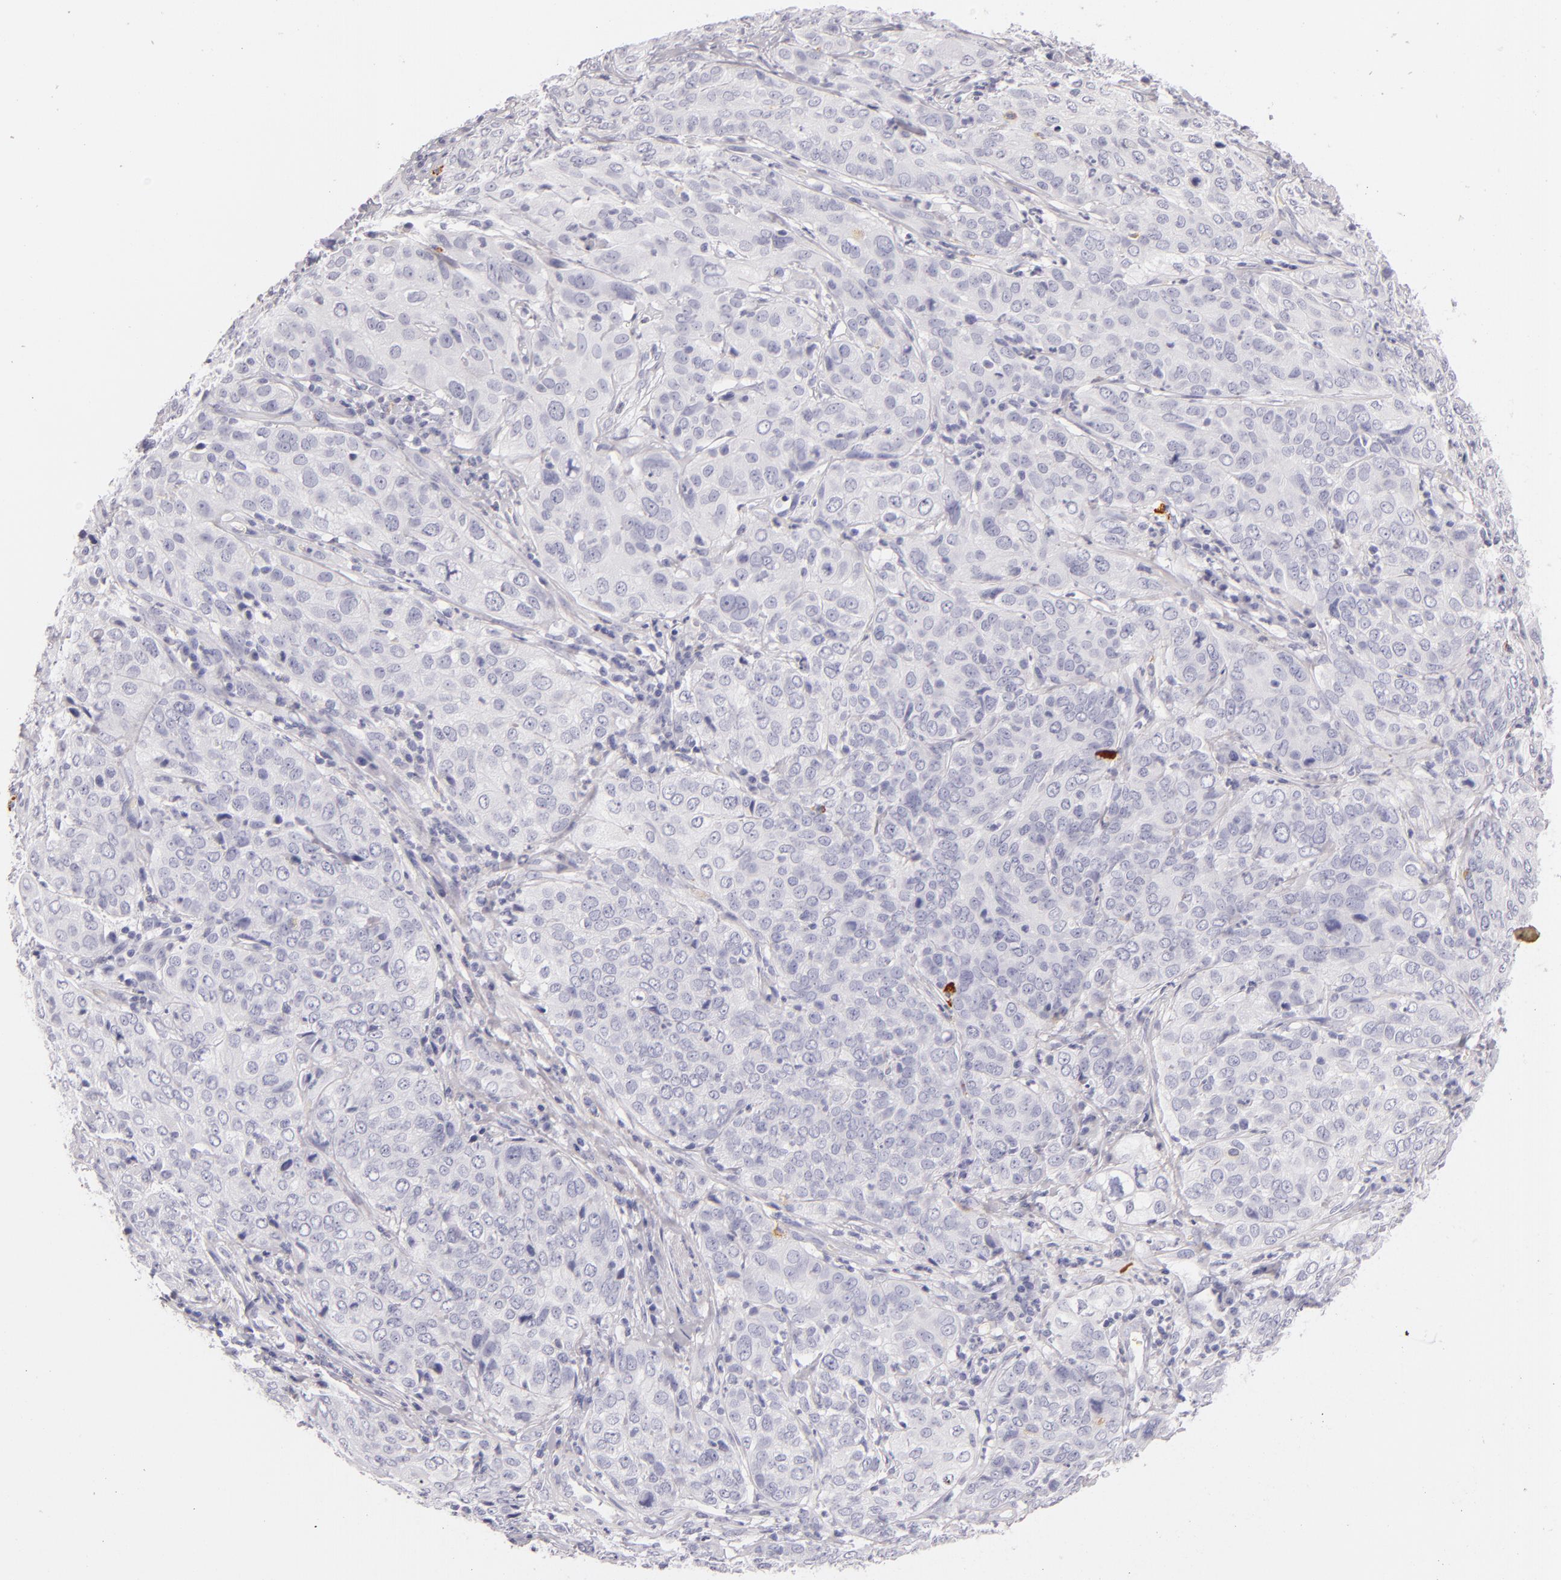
{"staining": {"intensity": "negative", "quantity": "none", "location": "none"}, "tissue": "cervical cancer", "cell_type": "Tumor cells", "image_type": "cancer", "snomed": [{"axis": "morphology", "description": "Squamous cell carcinoma, NOS"}, {"axis": "topography", "description": "Cervix"}], "caption": "An IHC image of cervical cancer (squamous cell carcinoma) is shown. There is no staining in tumor cells of cervical cancer (squamous cell carcinoma).", "gene": "TPSD1", "patient": {"sex": "female", "age": 38}}